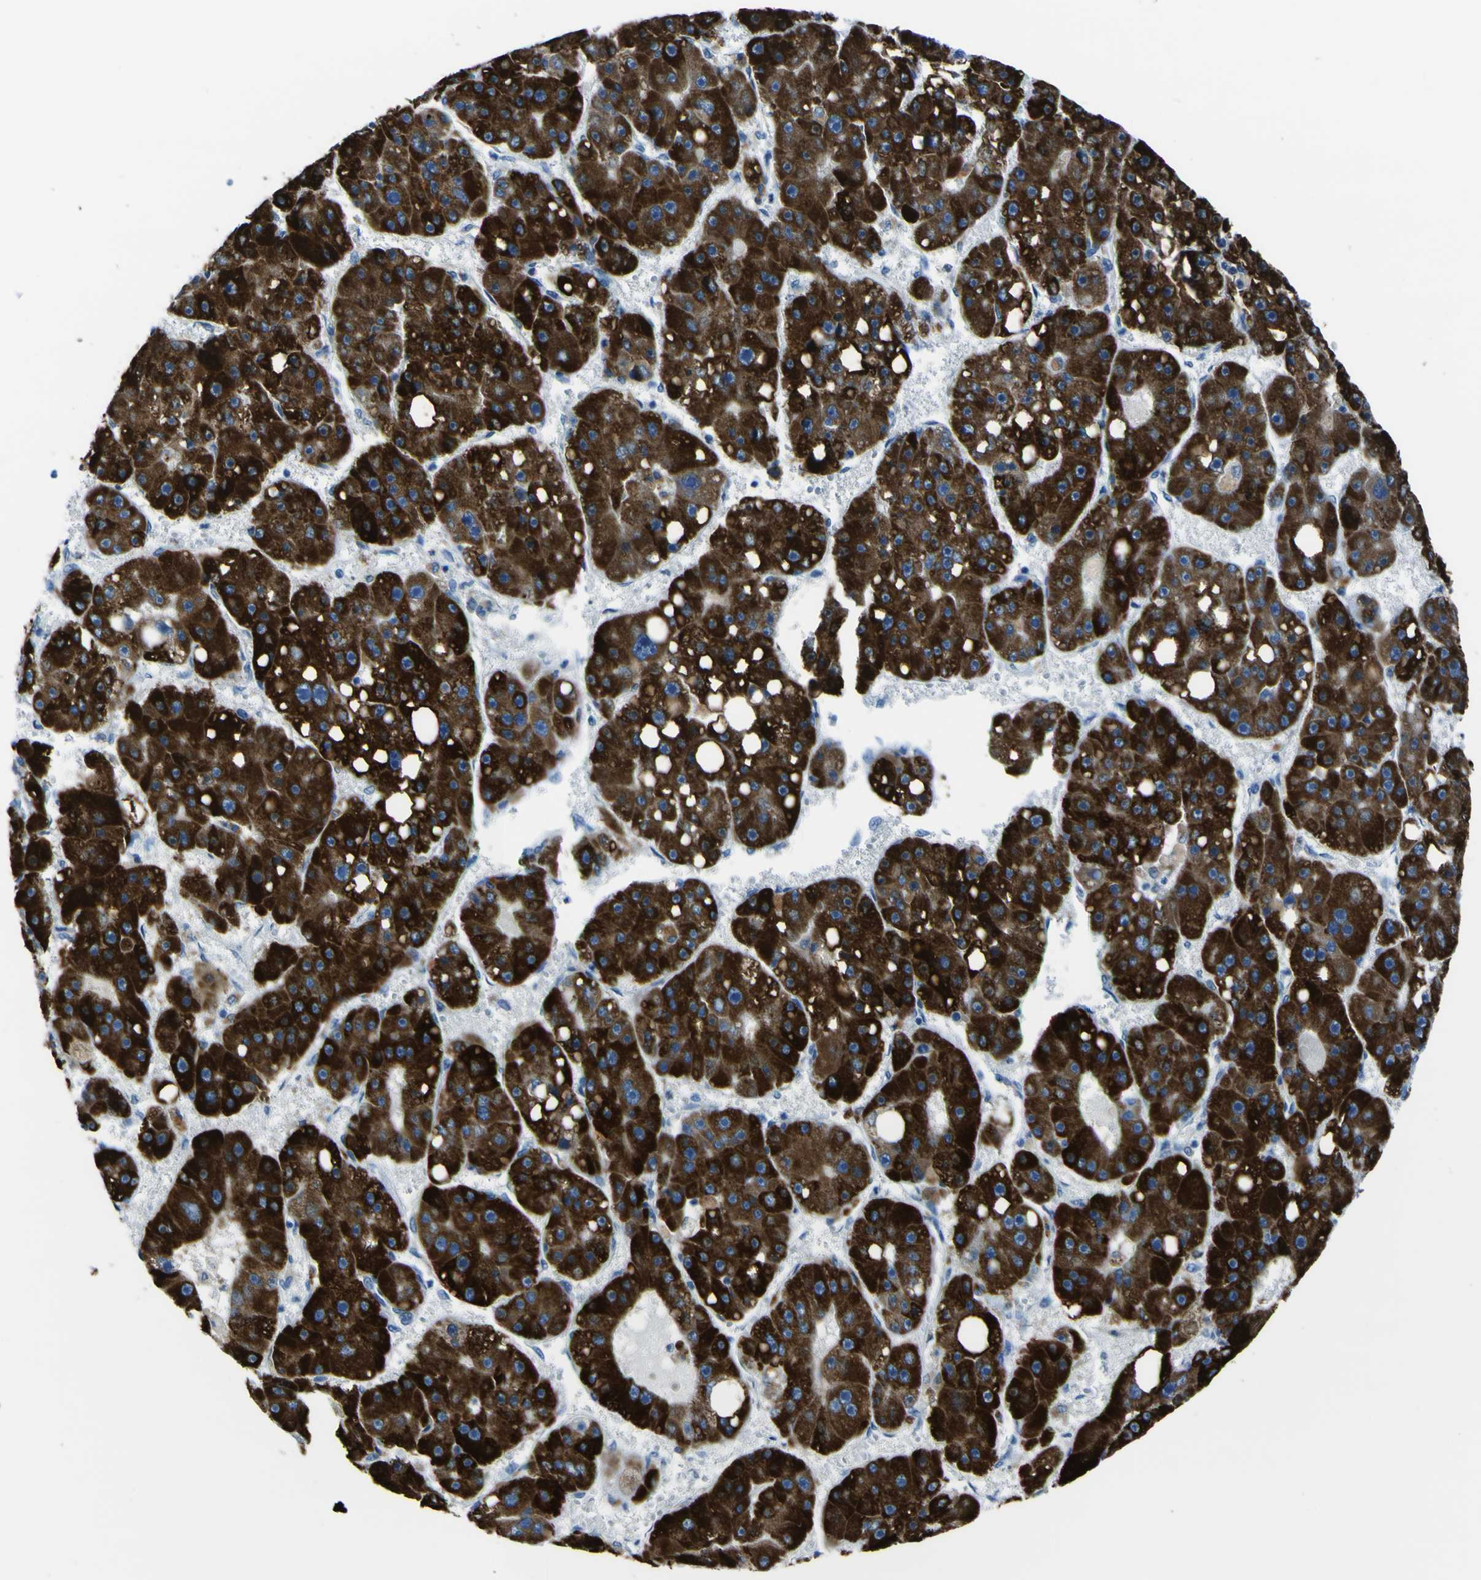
{"staining": {"intensity": "strong", "quantity": ">75%", "location": "cytoplasmic/membranous"}, "tissue": "liver cancer", "cell_type": "Tumor cells", "image_type": "cancer", "snomed": [{"axis": "morphology", "description": "Carcinoma, Hepatocellular, NOS"}, {"axis": "topography", "description": "Liver"}], "caption": "Strong cytoplasmic/membranous positivity for a protein is identified in about >75% of tumor cells of liver cancer using immunohistochemistry (IHC).", "gene": "ACSL1", "patient": {"sex": "female", "age": 61}}